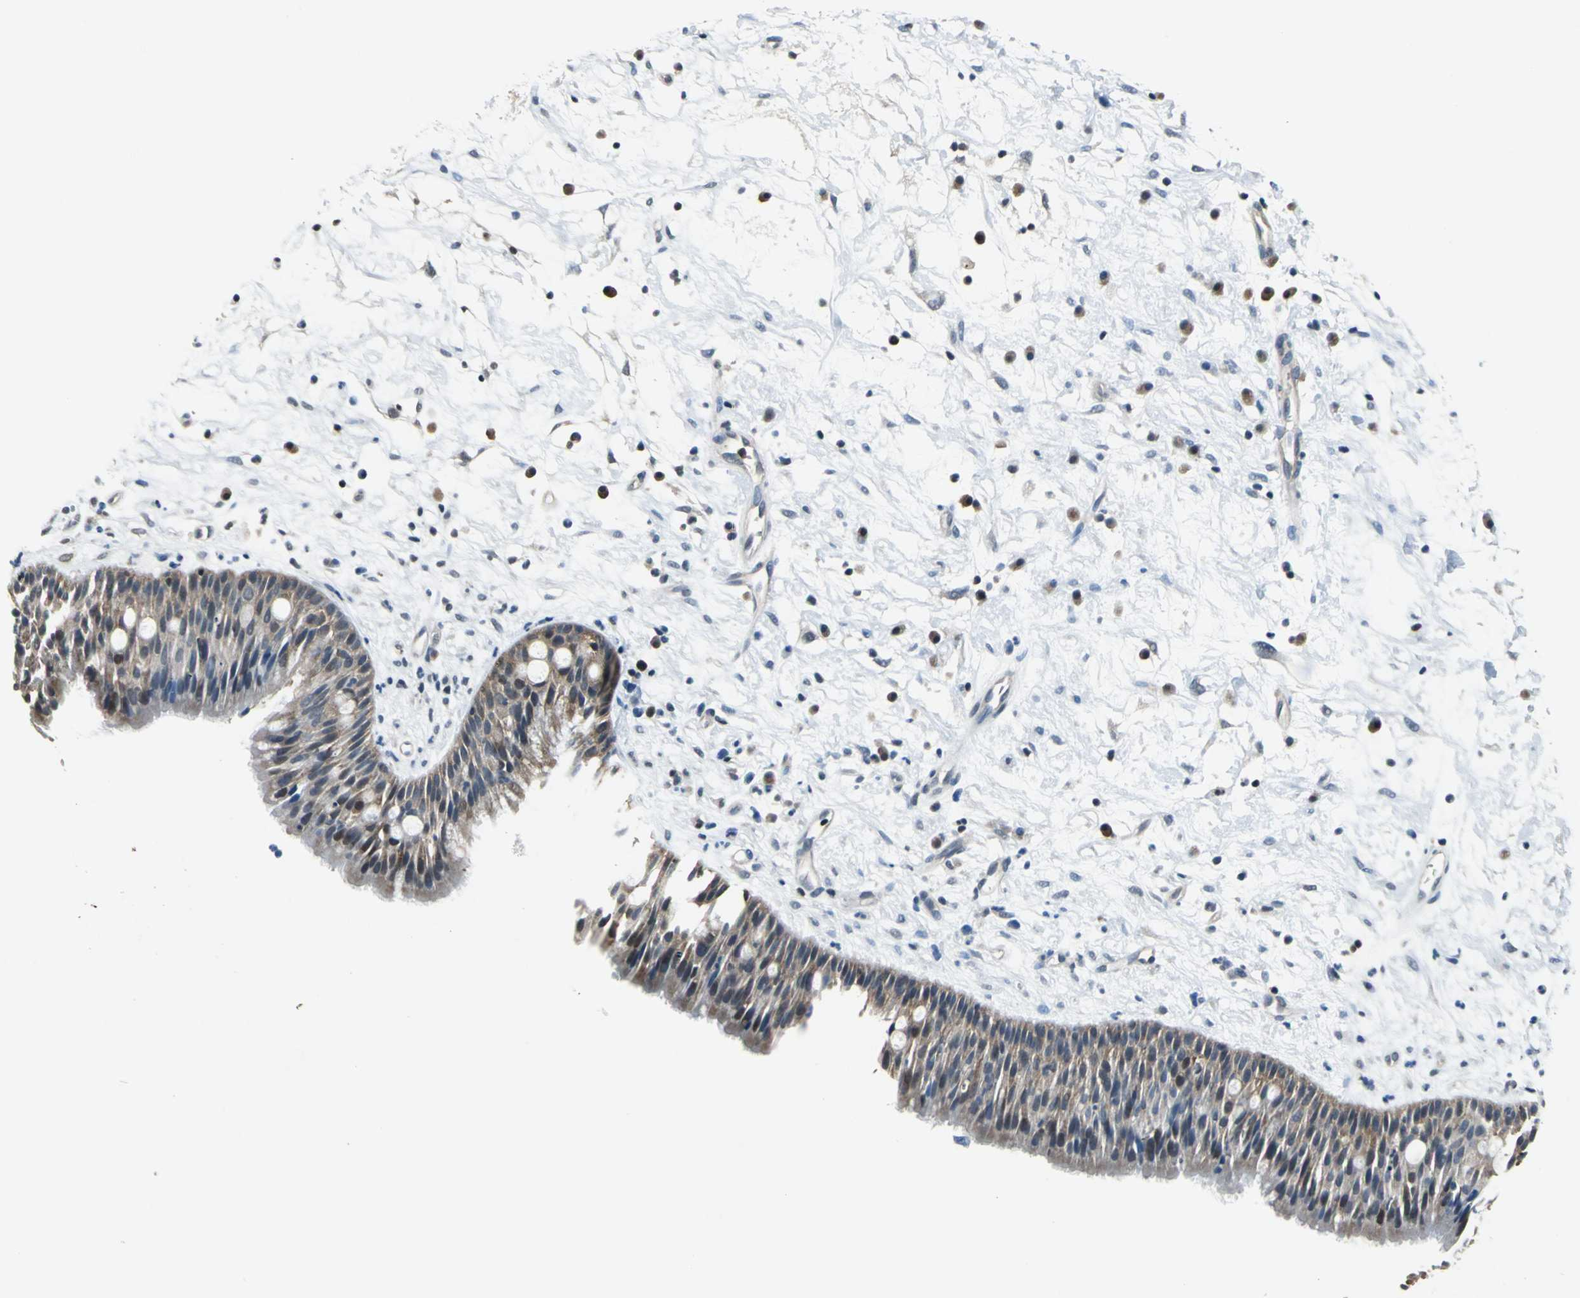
{"staining": {"intensity": "moderate", "quantity": "25%-75%", "location": "cytoplasmic/membranous,nuclear"}, "tissue": "nasopharynx", "cell_type": "Respiratory epithelial cells", "image_type": "normal", "snomed": [{"axis": "morphology", "description": "Normal tissue, NOS"}, {"axis": "topography", "description": "Nasopharynx"}], "caption": "Immunohistochemical staining of unremarkable nasopharynx demonstrates 25%-75% levels of moderate cytoplasmic/membranous,nuclear protein expression in about 25%-75% of respiratory epithelial cells. (brown staining indicates protein expression, while blue staining denotes nuclei).", "gene": "PSME1", "patient": {"sex": "male", "age": 13}}